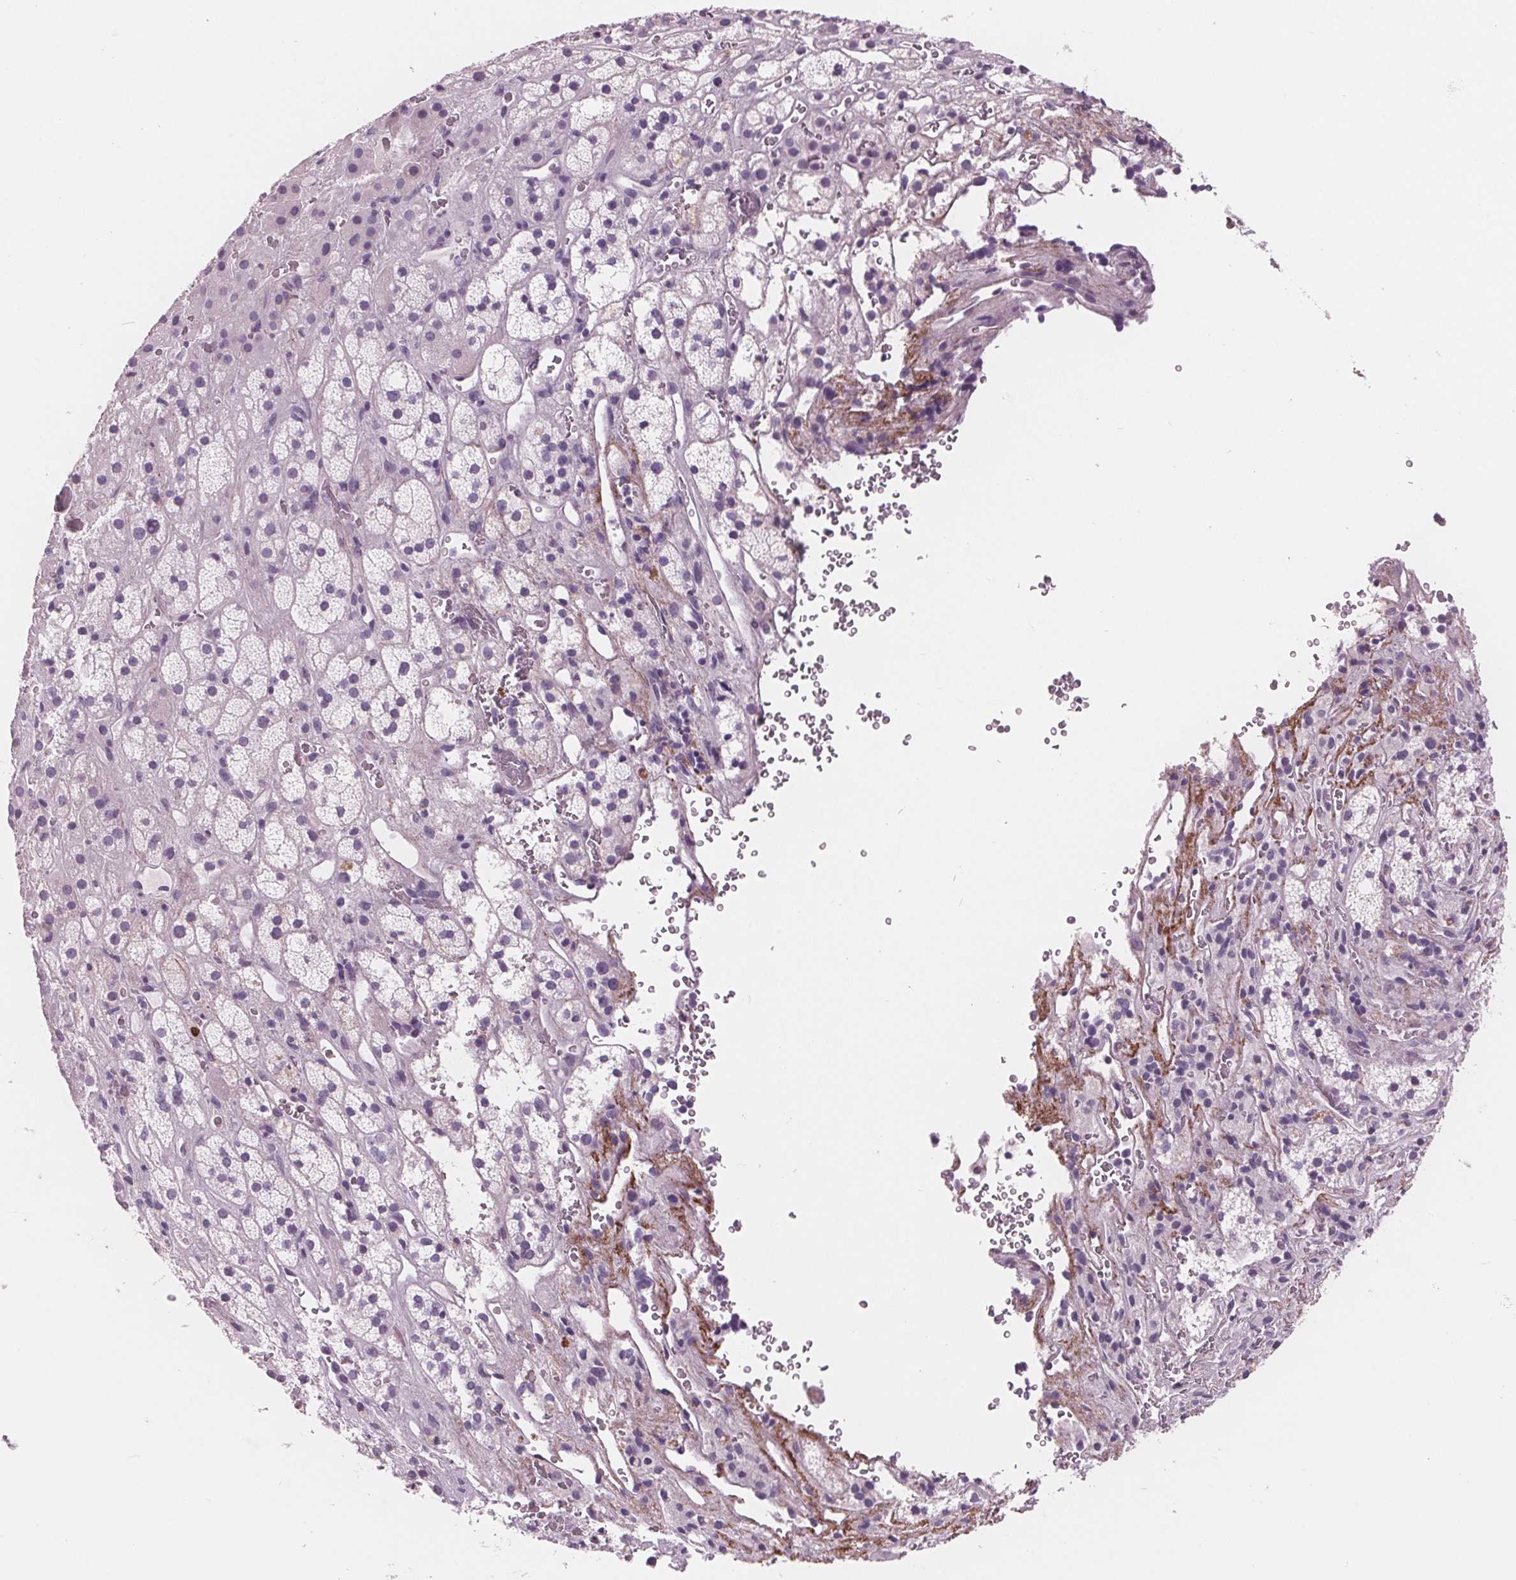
{"staining": {"intensity": "negative", "quantity": "none", "location": "none"}, "tissue": "adrenal gland", "cell_type": "Glandular cells", "image_type": "normal", "snomed": [{"axis": "morphology", "description": "Normal tissue, NOS"}, {"axis": "topography", "description": "Adrenal gland"}], "caption": "Image shows no protein staining in glandular cells of normal adrenal gland.", "gene": "AMBP", "patient": {"sex": "male", "age": 57}}